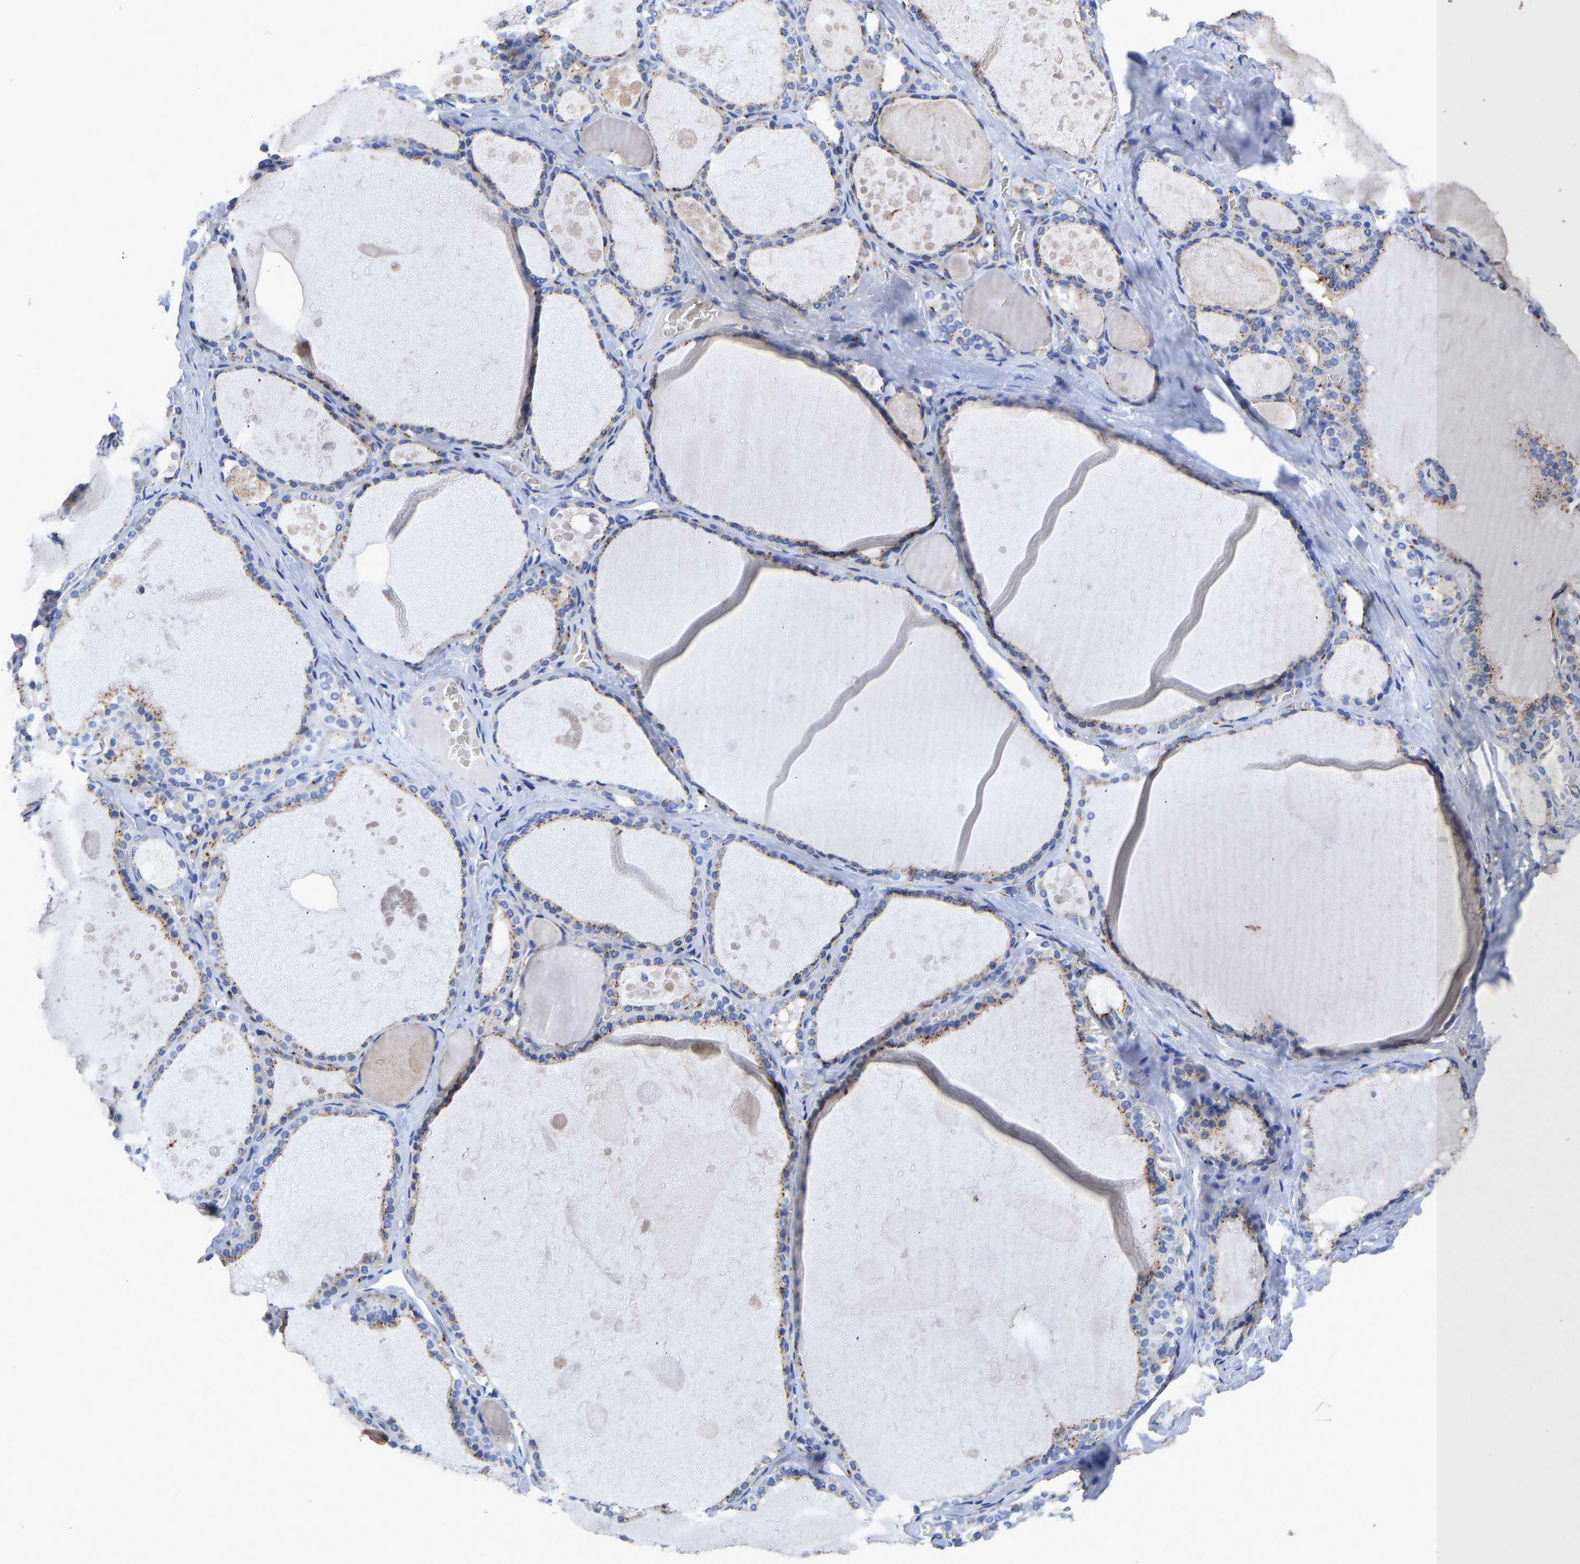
{"staining": {"intensity": "moderate", "quantity": ">75%", "location": "cytoplasmic/membranous"}, "tissue": "thyroid gland", "cell_type": "Glandular cells", "image_type": "normal", "snomed": [{"axis": "morphology", "description": "Normal tissue, NOS"}, {"axis": "topography", "description": "Thyroid gland"}], "caption": "A medium amount of moderate cytoplasmic/membranous expression is appreciated in about >75% of glandular cells in normal thyroid gland. (Stains: DAB (3,3'-diaminobenzidine) in brown, nuclei in blue, Microscopy: brightfield microscopy at high magnification).", "gene": "TMEM87A", "patient": {"sex": "male", "age": 56}}